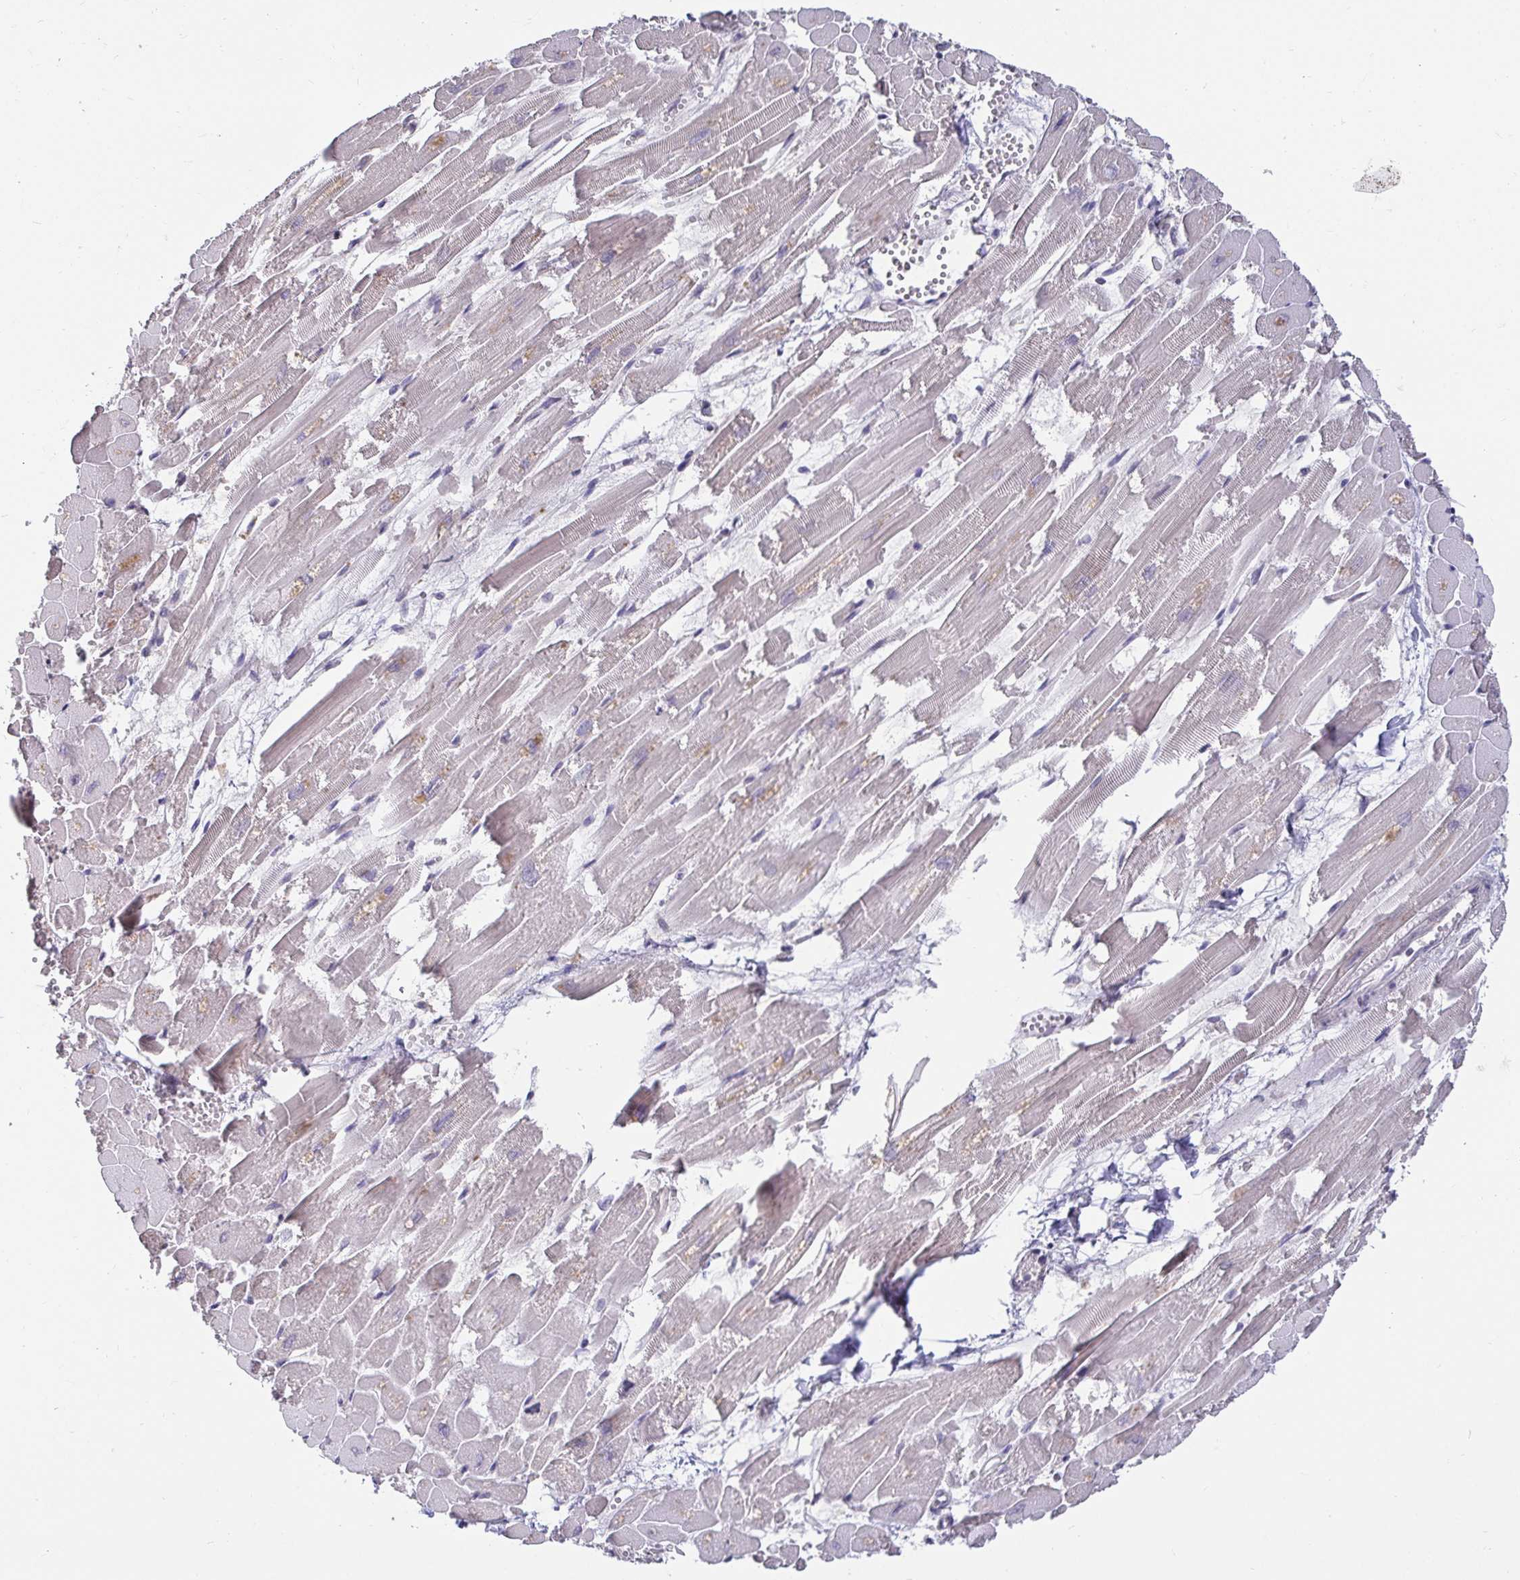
{"staining": {"intensity": "weak", "quantity": "25%-75%", "location": "cytoplasmic/membranous"}, "tissue": "heart muscle", "cell_type": "Cardiomyocytes", "image_type": "normal", "snomed": [{"axis": "morphology", "description": "Normal tissue, NOS"}, {"axis": "topography", "description": "Heart"}], "caption": "Brown immunohistochemical staining in normal human heart muscle demonstrates weak cytoplasmic/membranous positivity in approximately 25%-75% of cardiomyocytes. (DAB (3,3'-diaminobenzidine) IHC, brown staining for protein, blue staining for nuclei).", "gene": "ANLN", "patient": {"sex": "female", "age": 52}}